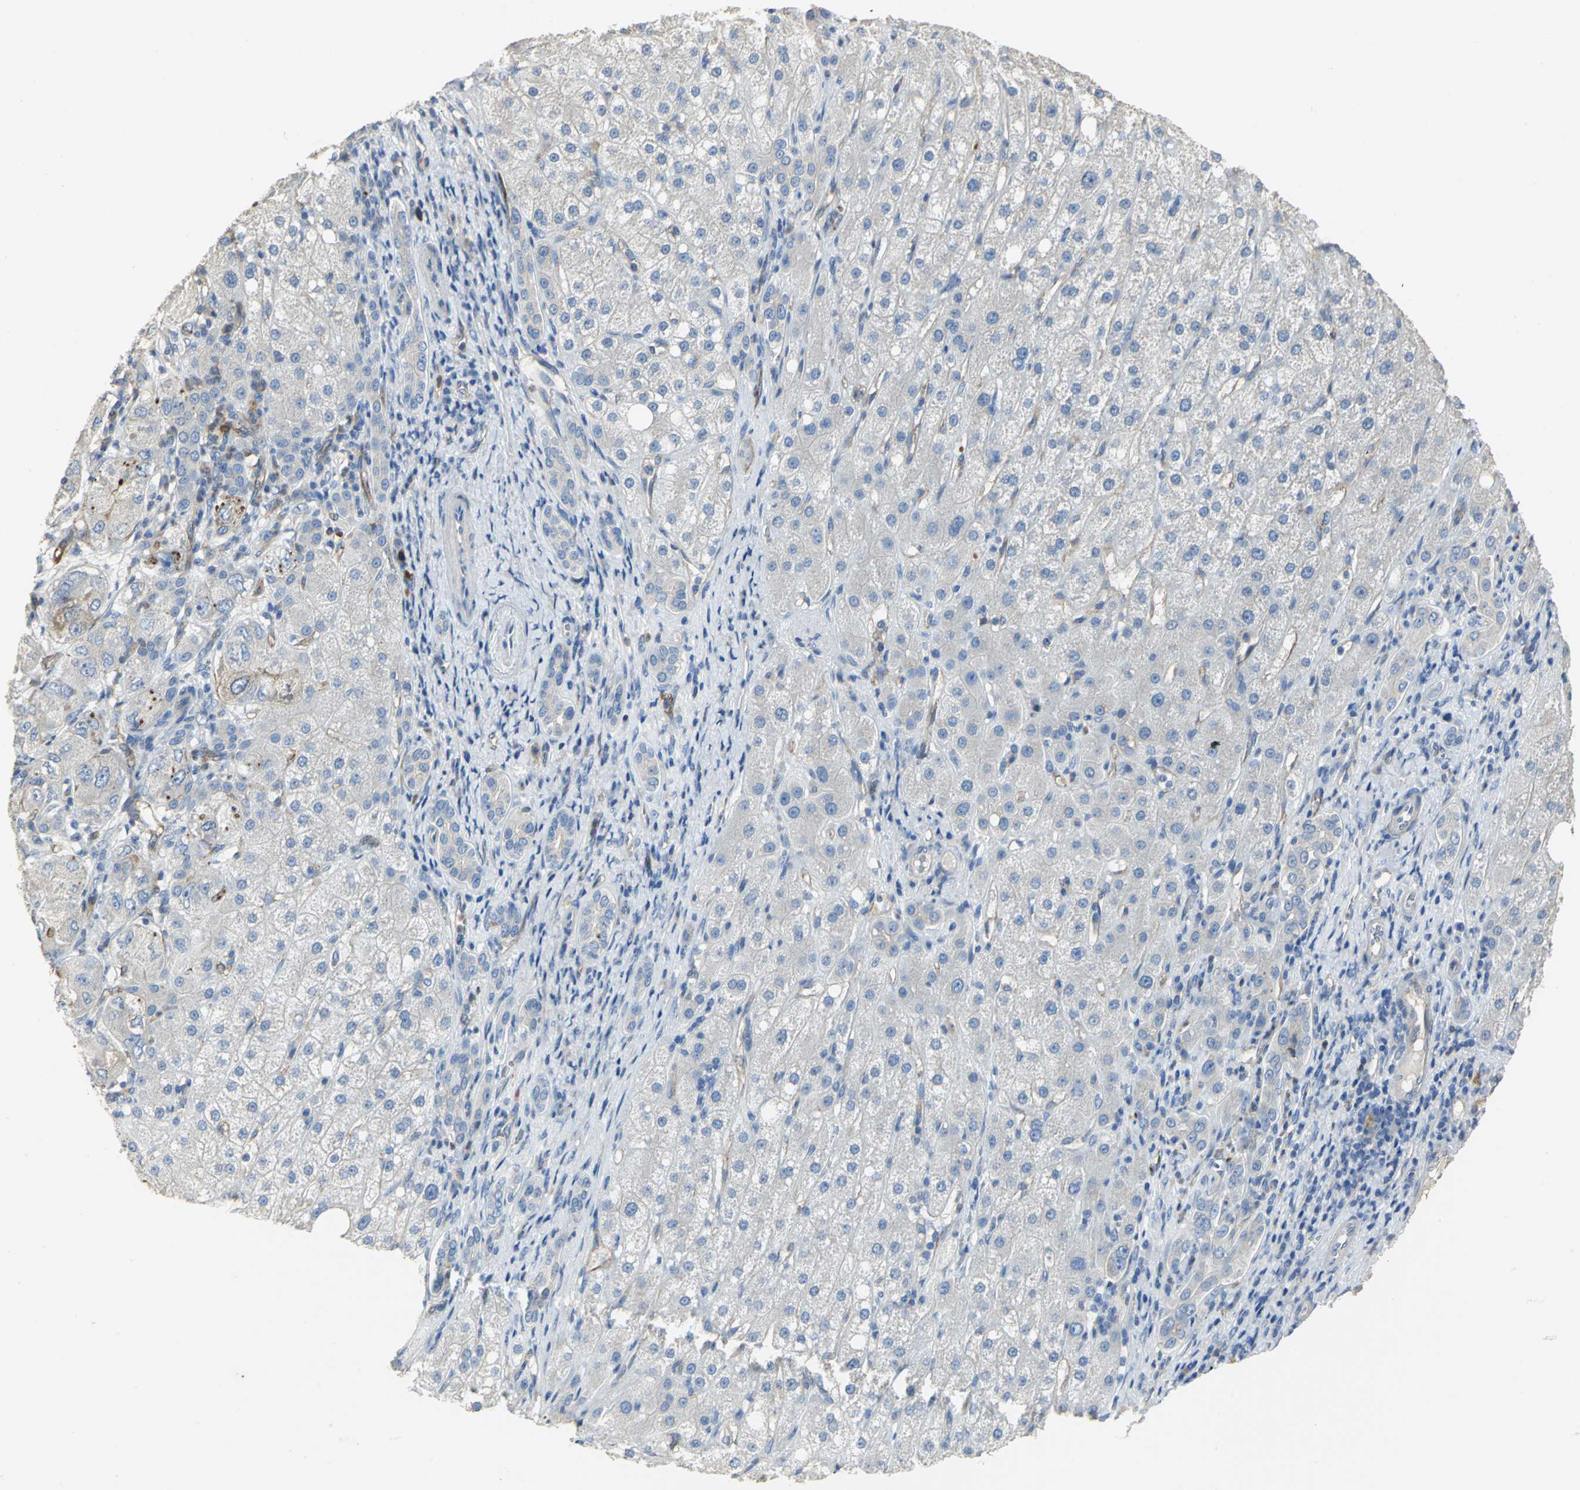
{"staining": {"intensity": "moderate", "quantity": "<25%", "location": "cytoplasmic/membranous"}, "tissue": "liver cancer", "cell_type": "Tumor cells", "image_type": "cancer", "snomed": [{"axis": "morphology", "description": "Carcinoma, Hepatocellular, NOS"}, {"axis": "topography", "description": "Liver"}], "caption": "This is a photomicrograph of IHC staining of liver cancer (hepatocellular carcinoma), which shows moderate expression in the cytoplasmic/membranous of tumor cells.", "gene": "DLGAP5", "patient": {"sex": "male", "age": 80}}